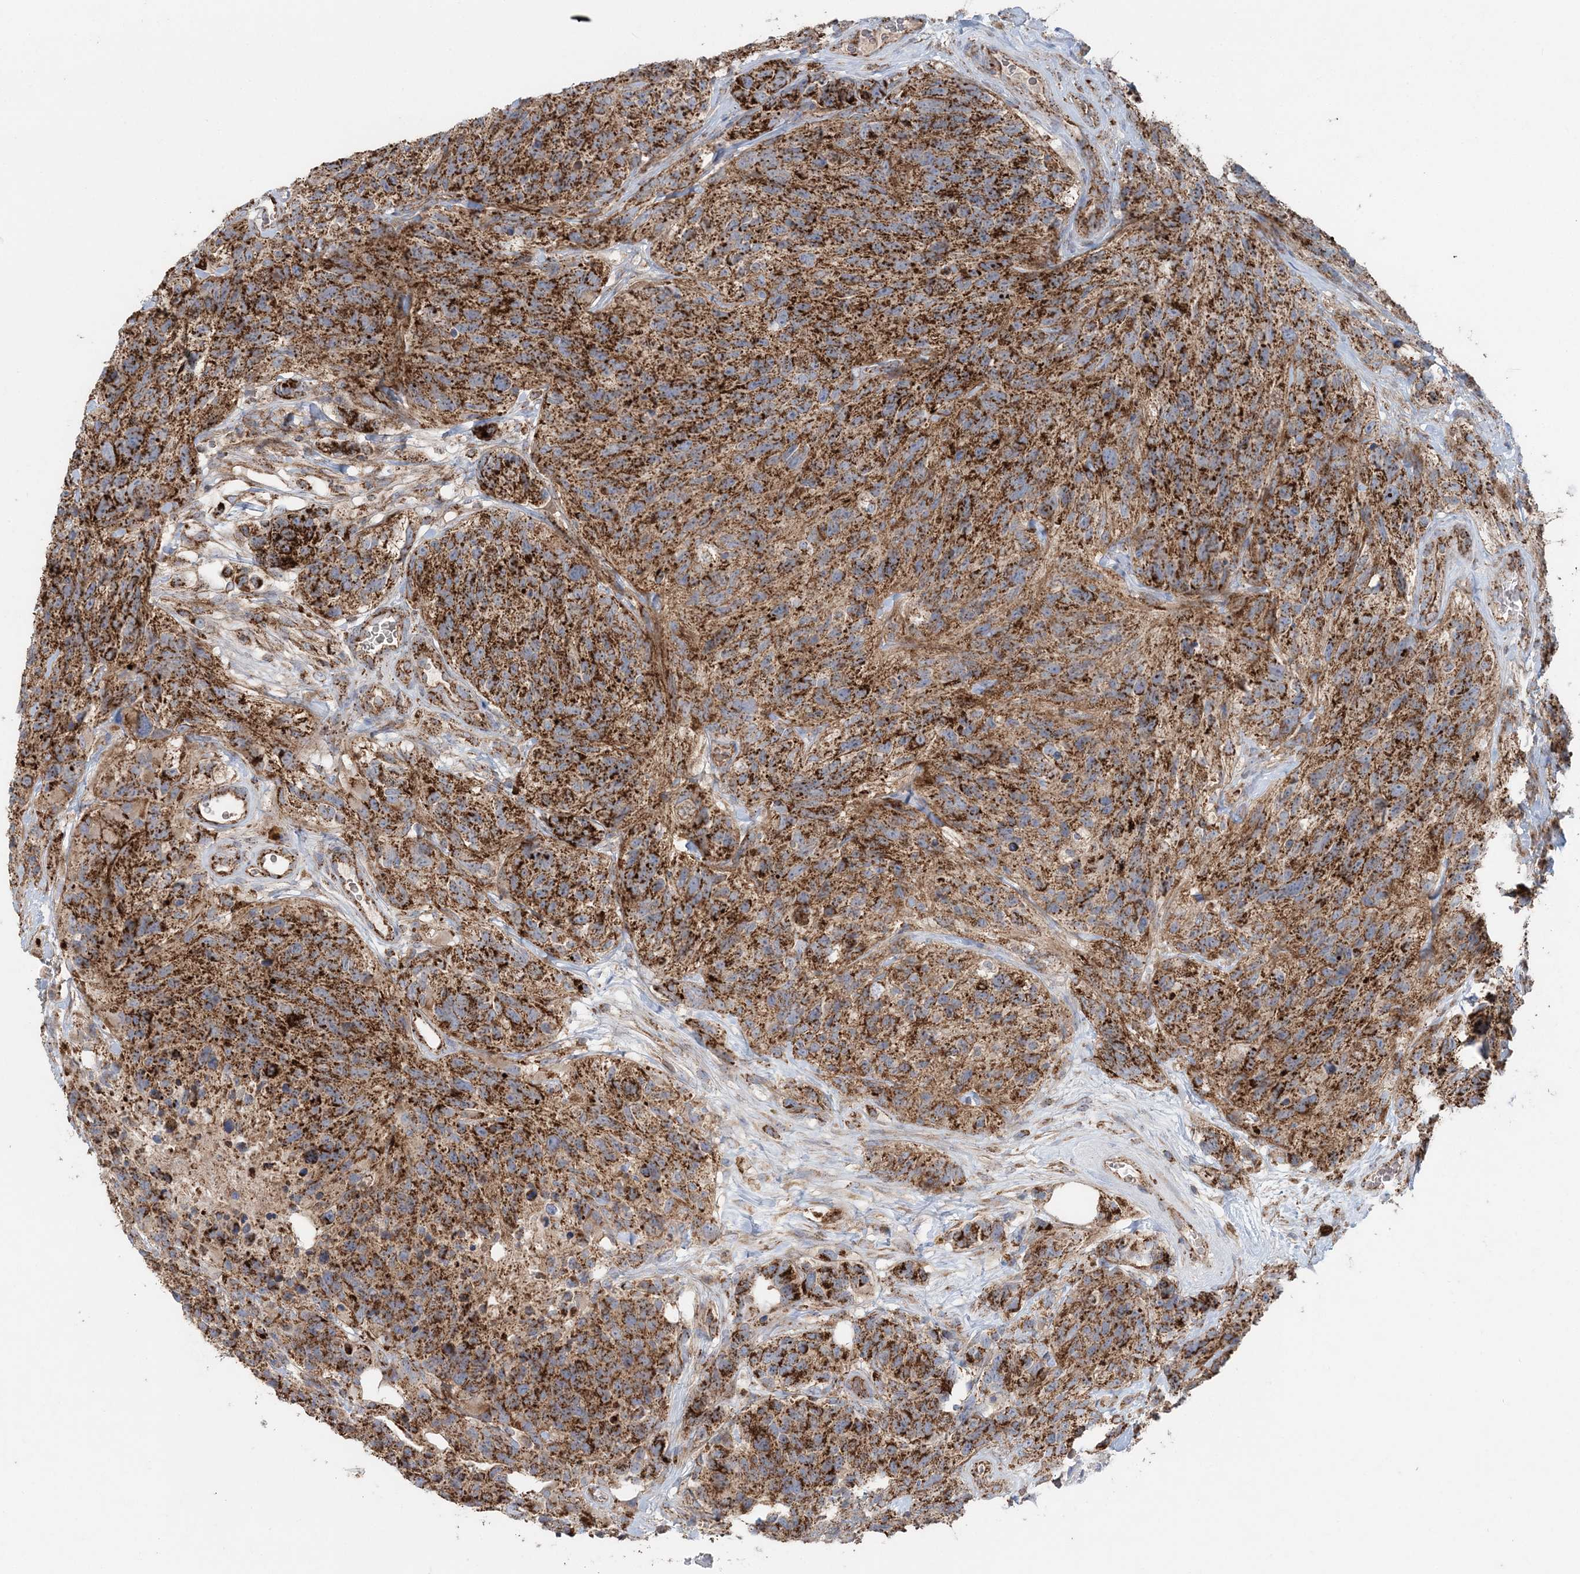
{"staining": {"intensity": "strong", "quantity": ">75%", "location": "cytoplasmic/membranous"}, "tissue": "glioma", "cell_type": "Tumor cells", "image_type": "cancer", "snomed": [{"axis": "morphology", "description": "Glioma, malignant, High grade"}, {"axis": "topography", "description": "Brain"}], "caption": "Glioma stained with a protein marker exhibits strong staining in tumor cells.", "gene": "LRPPRC", "patient": {"sex": "male", "age": 69}}